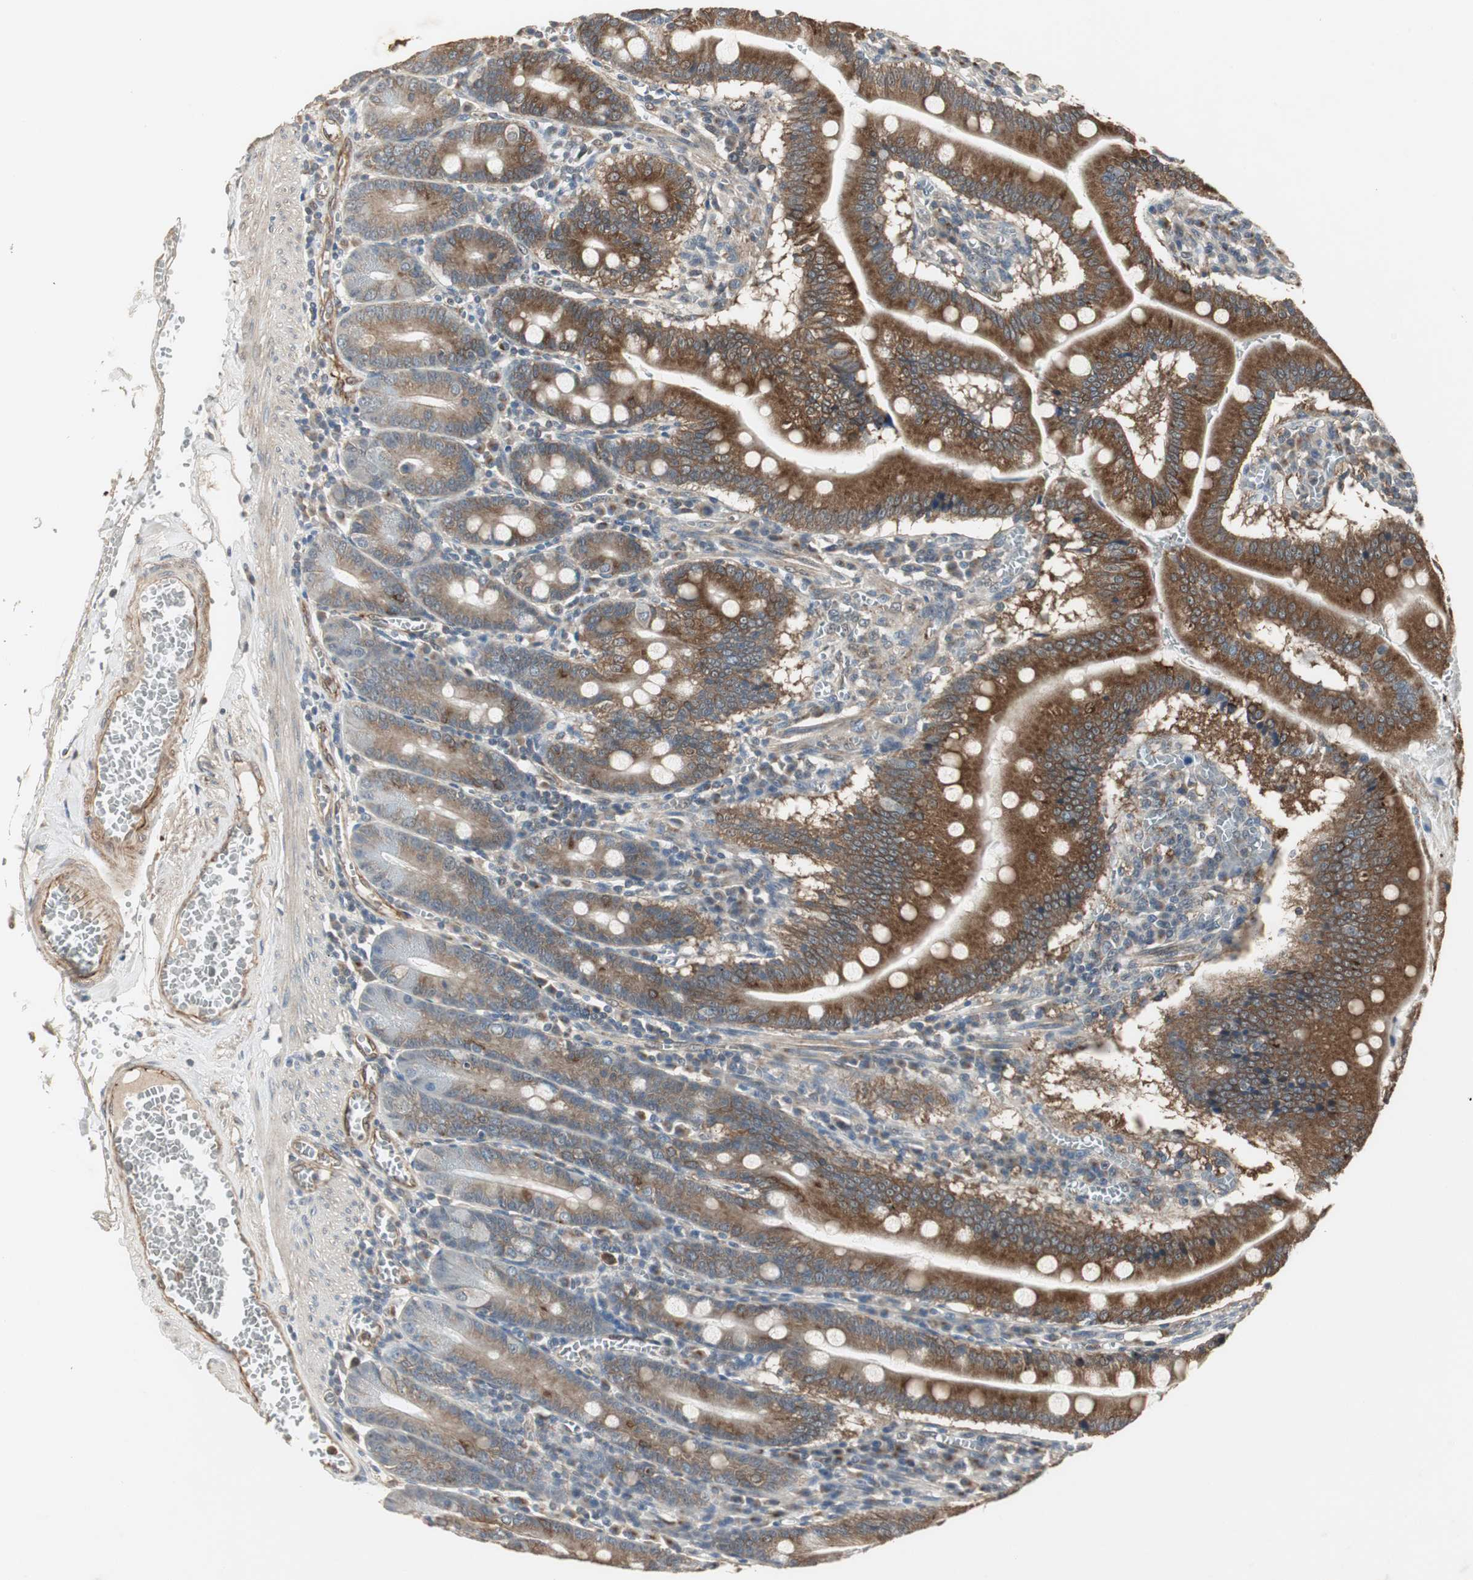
{"staining": {"intensity": "moderate", "quantity": ">75%", "location": "cytoplasmic/membranous"}, "tissue": "small intestine", "cell_type": "Glandular cells", "image_type": "normal", "snomed": [{"axis": "morphology", "description": "Normal tissue, NOS"}, {"axis": "topography", "description": "Small intestine"}], "caption": "Moderate cytoplasmic/membranous expression for a protein is identified in about >75% of glandular cells of unremarkable small intestine using immunohistochemistry.", "gene": "JTB", "patient": {"sex": "male", "age": 71}}